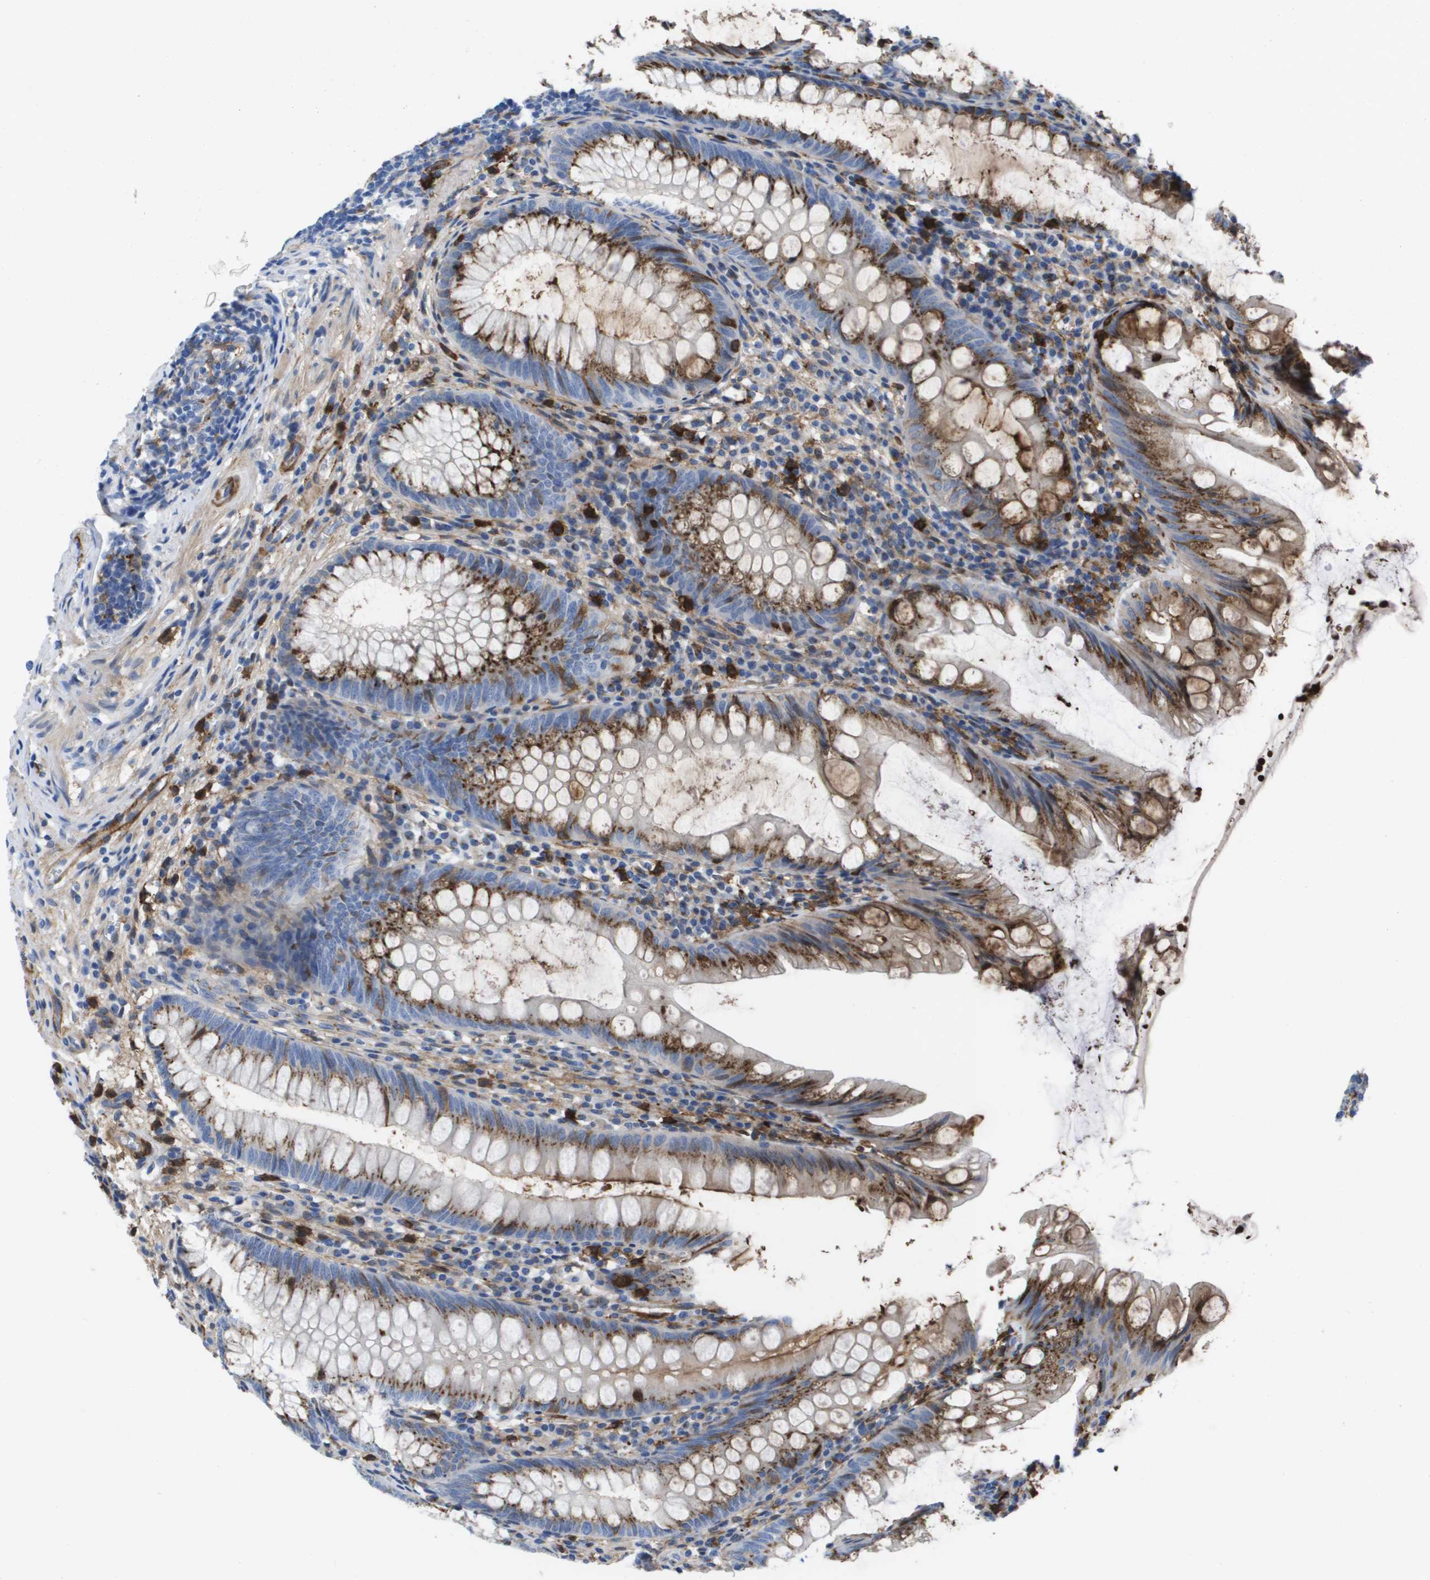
{"staining": {"intensity": "moderate", "quantity": ">75%", "location": "cytoplasmic/membranous"}, "tissue": "appendix", "cell_type": "Glandular cells", "image_type": "normal", "snomed": [{"axis": "morphology", "description": "Normal tissue, NOS"}, {"axis": "topography", "description": "Appendix"}], "caption": "DAB immunohistochemical staining of unremarkable appendix exhibits moderate cytoplasmic/membranous protein positivity in about >75% of glandular cells.", "gene": "SLC37A2", "patient": {"sex": "male", "age": 56}}